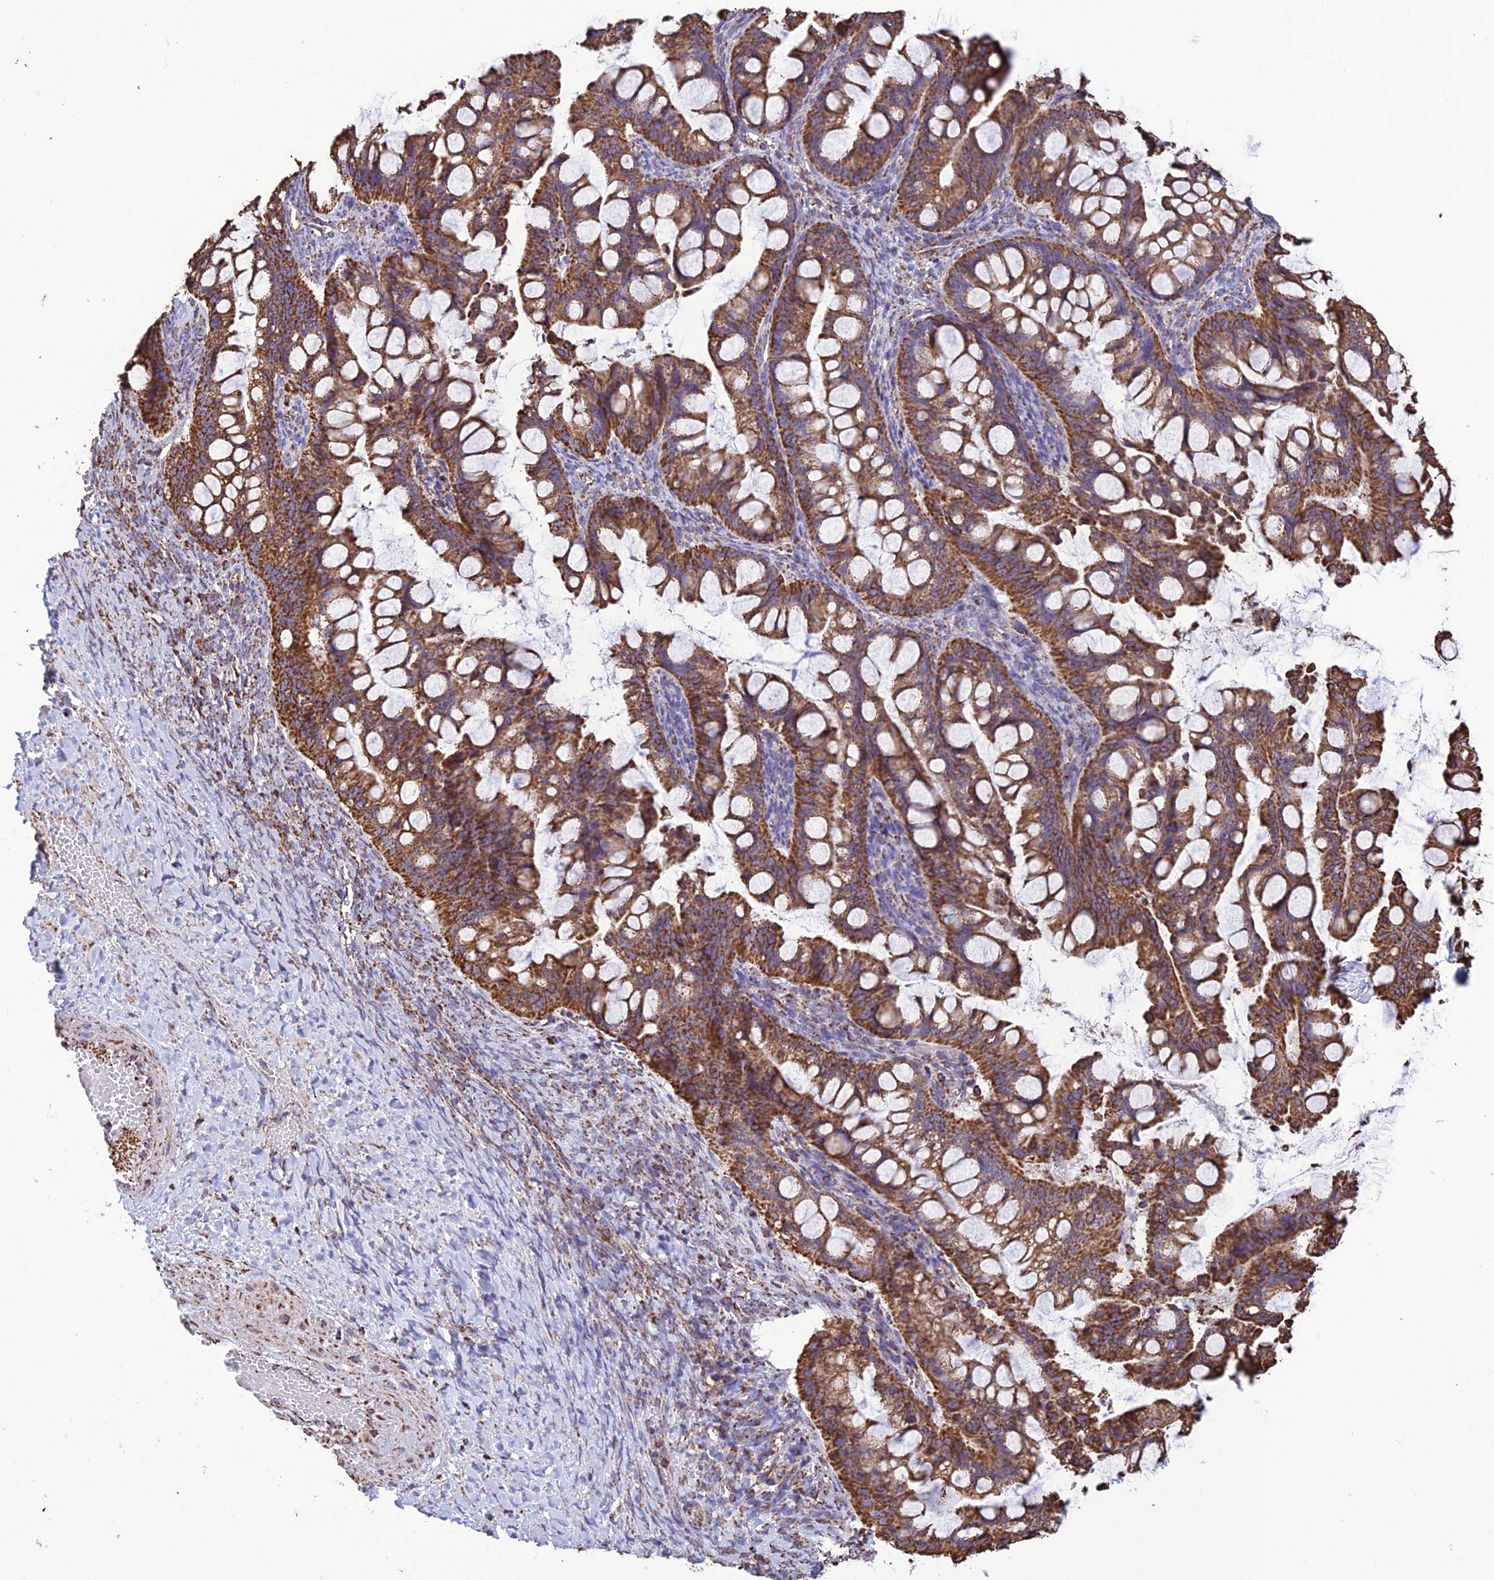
{"staining": {"intensity": "strong", "quantity": ">75%", "location": "cytoplasmic/membranous"}, "tissue": "ovarian cancer", "cell_type": "Tumor cells", "image_type": "cancer", "snomed": [{"axis": "morphology", "description": "Cystadenocarcinoma, mucinous, NOS"}, {"axis": "topography", "description": "Ovary"}], "caption": "A photomicrograph showing strong cytoplasmic/membranous staining in about >75% of tumor cells in mucinous cystadenocarcinoma (ovarian), as visualized by brown immunohistochemical staining.", "gene": "NDUFAF1", "patient": {"sex": "female", "age": 73}}